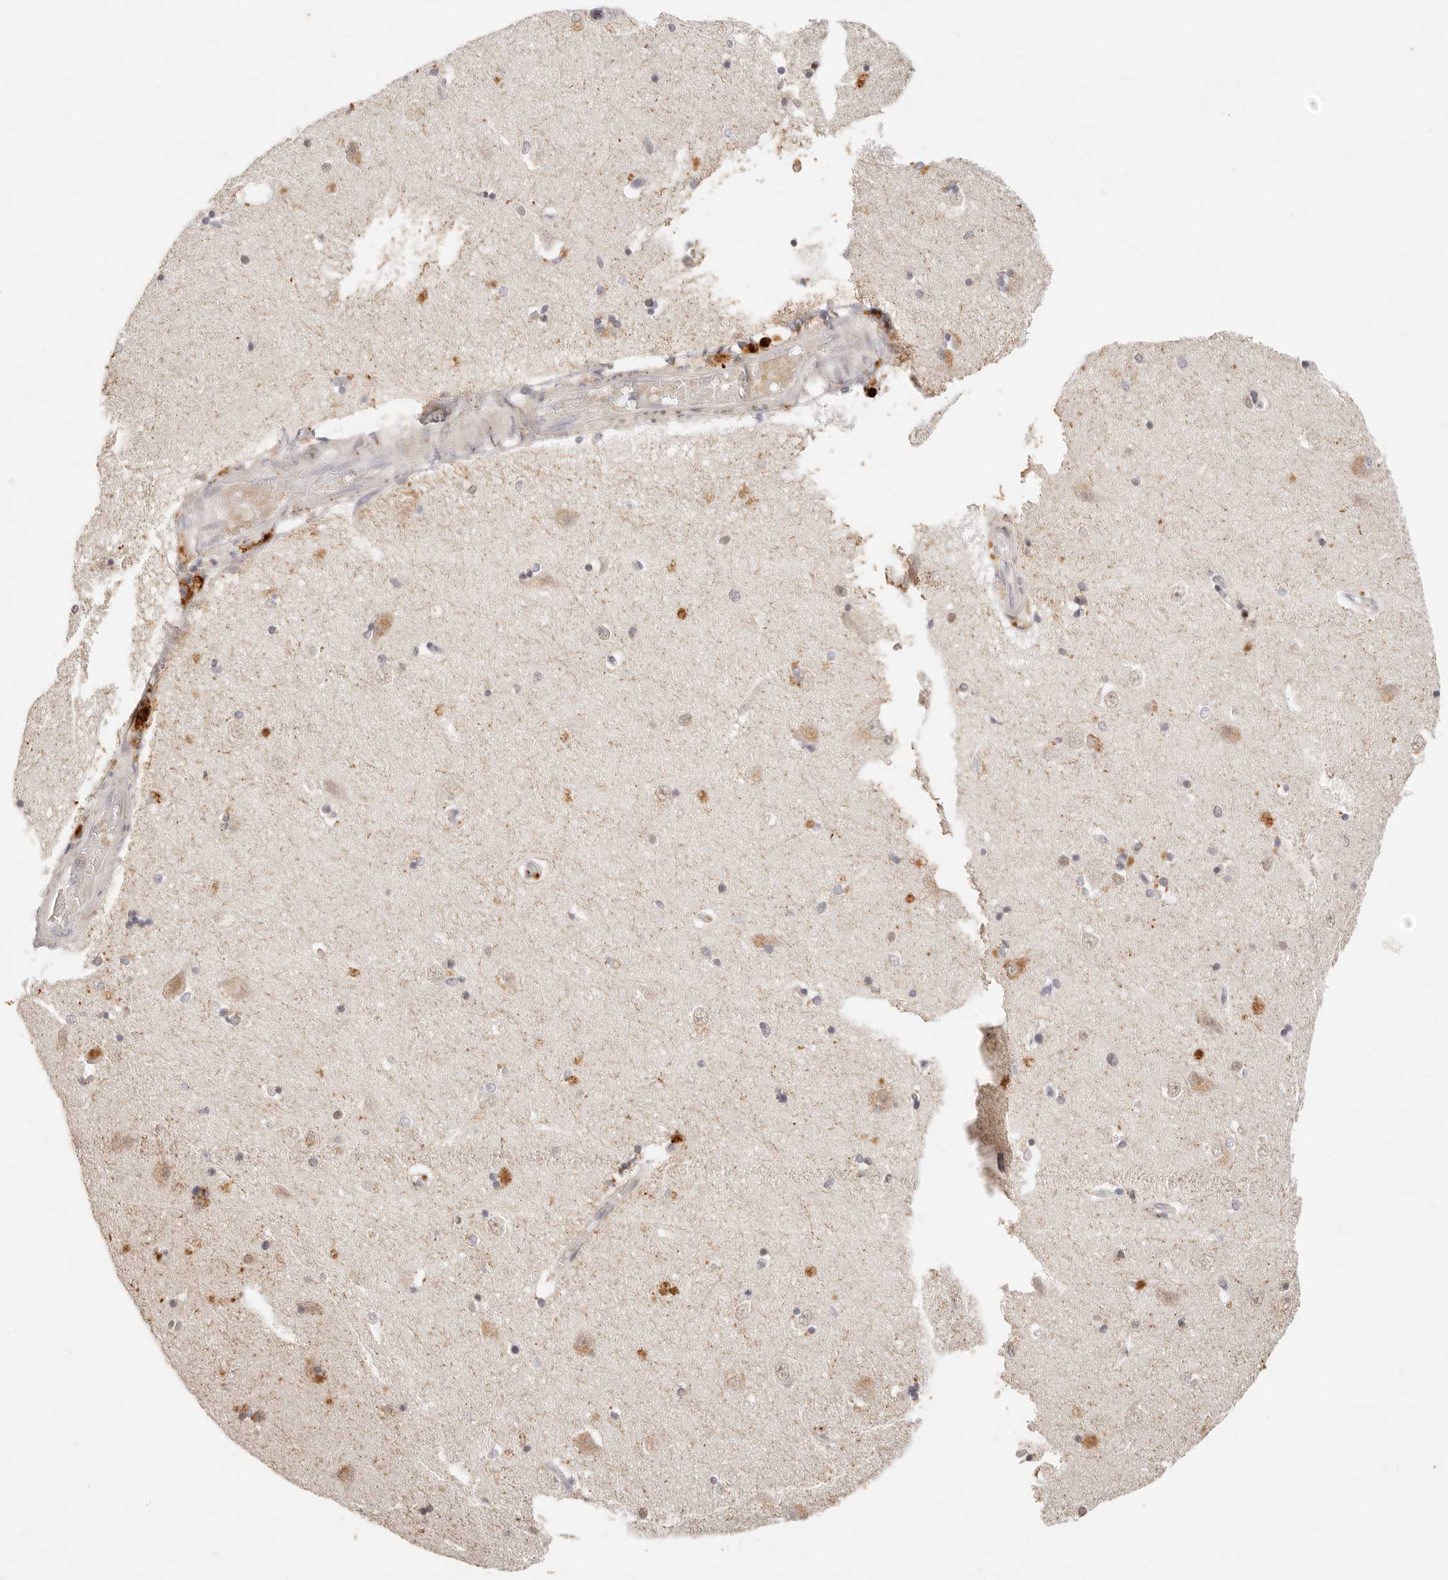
{"staining": {"intensity": "moderate", "quantity": "<25%", "location": "cytoplasmic/membranous"}, "tissue": "hippocampus", "cell_type": "Glial cells", "image_type": "normal", "snomed": [{"axis": "morphology", "description": "Normal tissue, NOS"}, {"axis": "topography", "description": "Hippocampus"}], "caption": "Moderate cytoplasmic/membranous staining is seen in approximately <25% of glial cells in benign hippocampus.", "gene": "GPR156", "patient": {"sex": "male", "age": 45}}